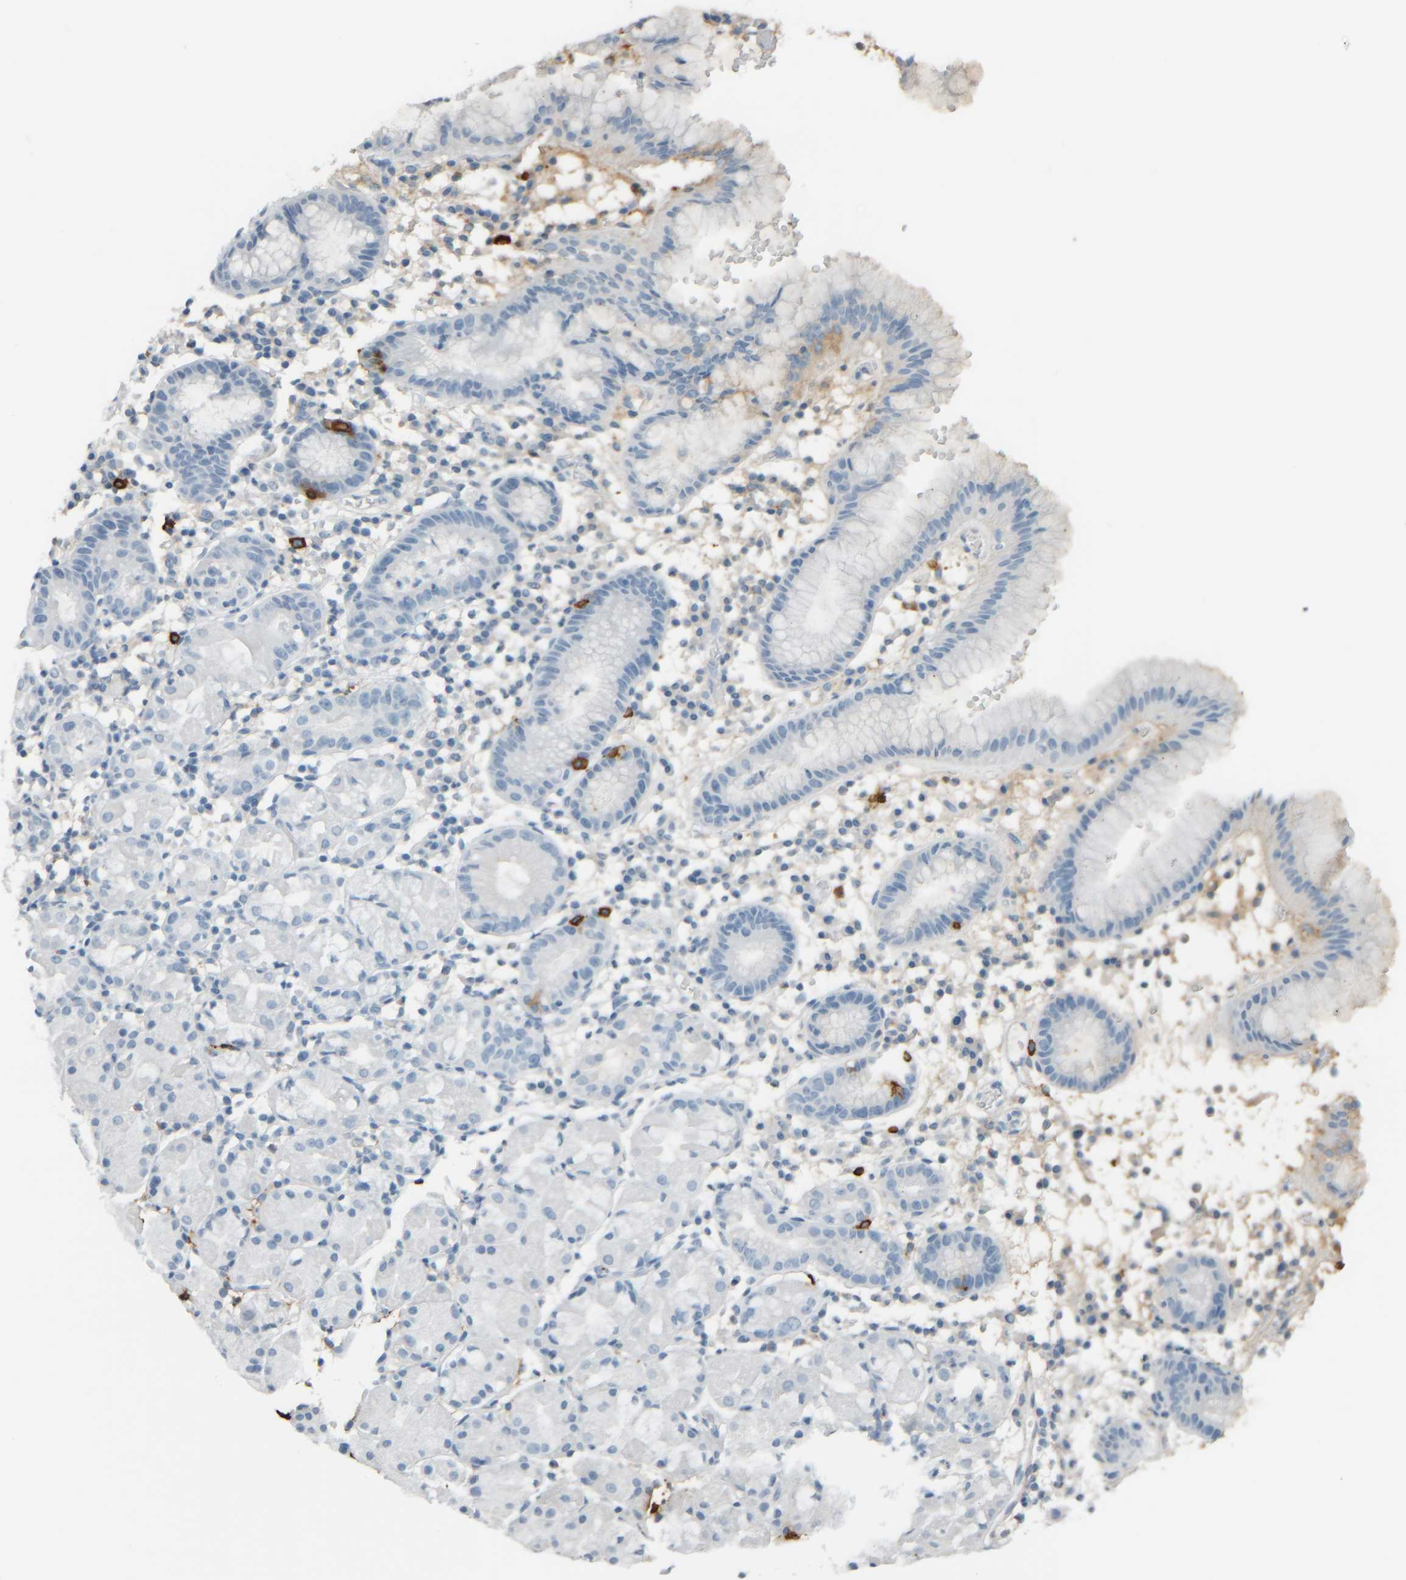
{"staining": {"intensity": "negative", "quantity": "none", "location": "none"}, "tissue": "stomach", "cell_type": "Glandular cells", "image_type": "normal", "snomed": [{"axis": "morphology", "description": "Normal tissue, NOS"}, {"axis": "topography", "description": "Stomach"}, {"axis": "topography", "description": "Stomach, lower"}], "caption": "Protein analysis of normal stomach exhibits no significant expression in glandular cells.", "gene": "TPSAB1", "patient": {"sex": "female", "age": 75}}